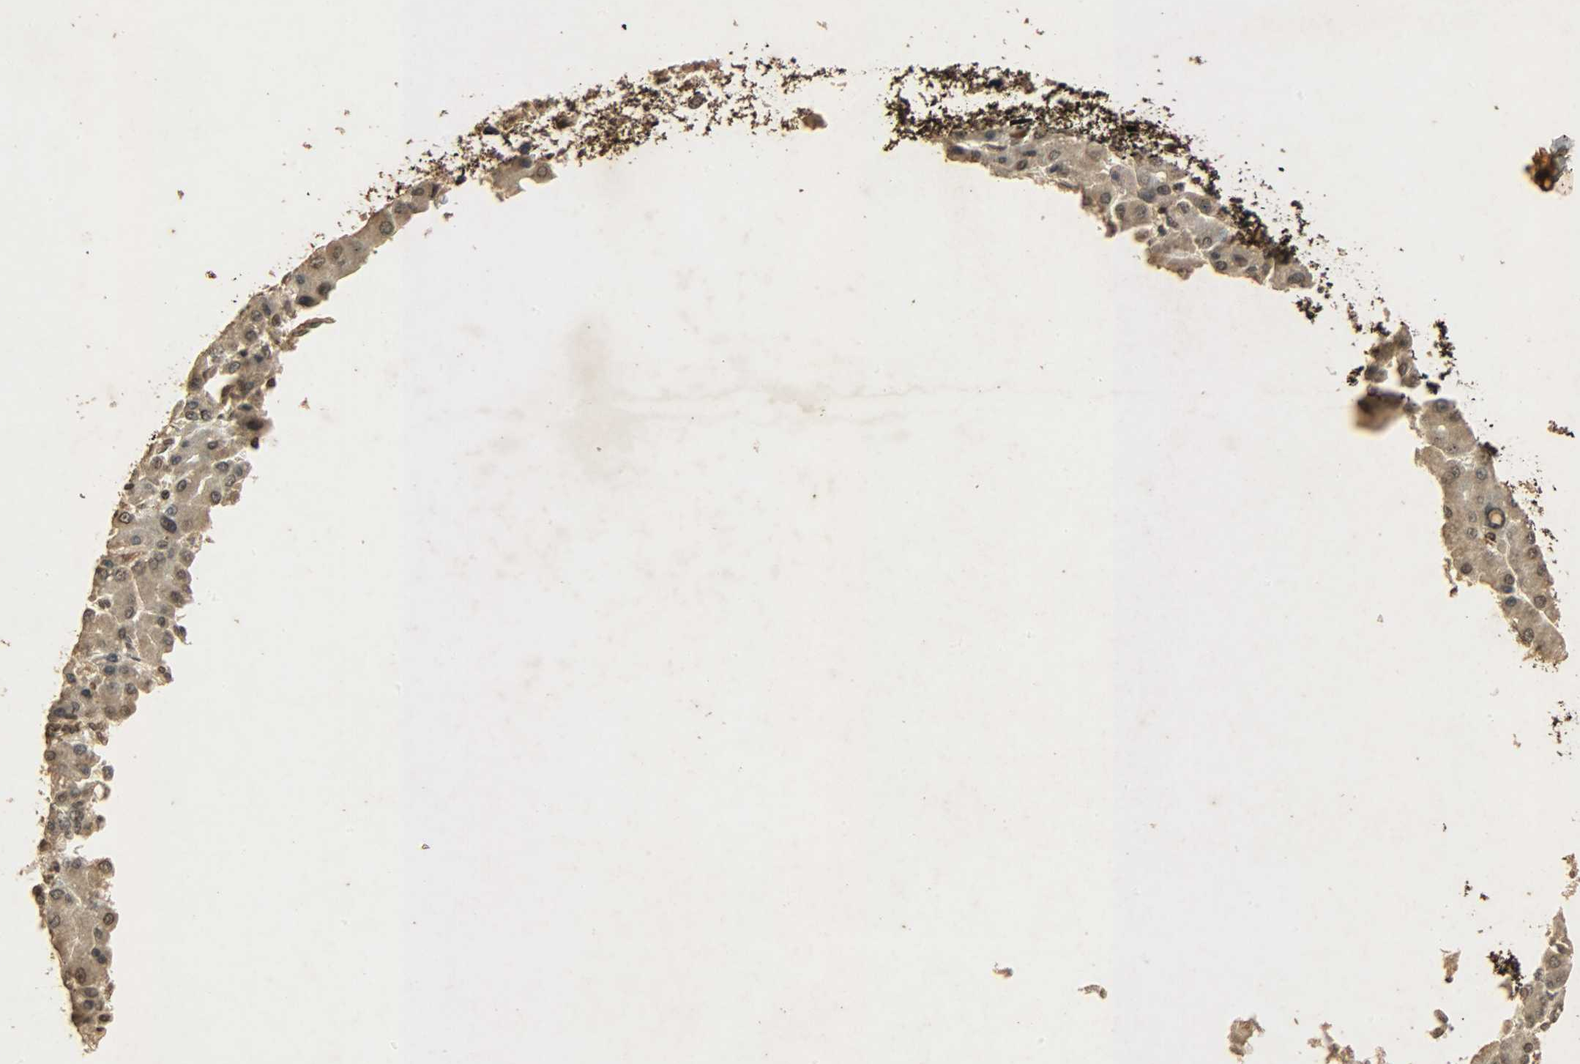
{"staining": {"intensity": "moderate", "quantity": ">75%", "location": "cytoplasmic/membranous,nuclear"}, "tissue": "liver cancer", "cell_type": "Tumor cells", "image_type": "cancer", "snomed": [{"axis": "morphology", "description": "Carcinoma, Hepatocellular, NOS"}, {"axis": "topography", "description": "Liver"}], "caption": "Liver hepatocellular carcinoma was stained to show a protein in brown. There is medium levels of moderate cytoplasmic/membranous and nuclear staining in approximately >75% of tumor cells.", "gene": "PPP3R1", "patient": {"sex": "male", "age": 55}}